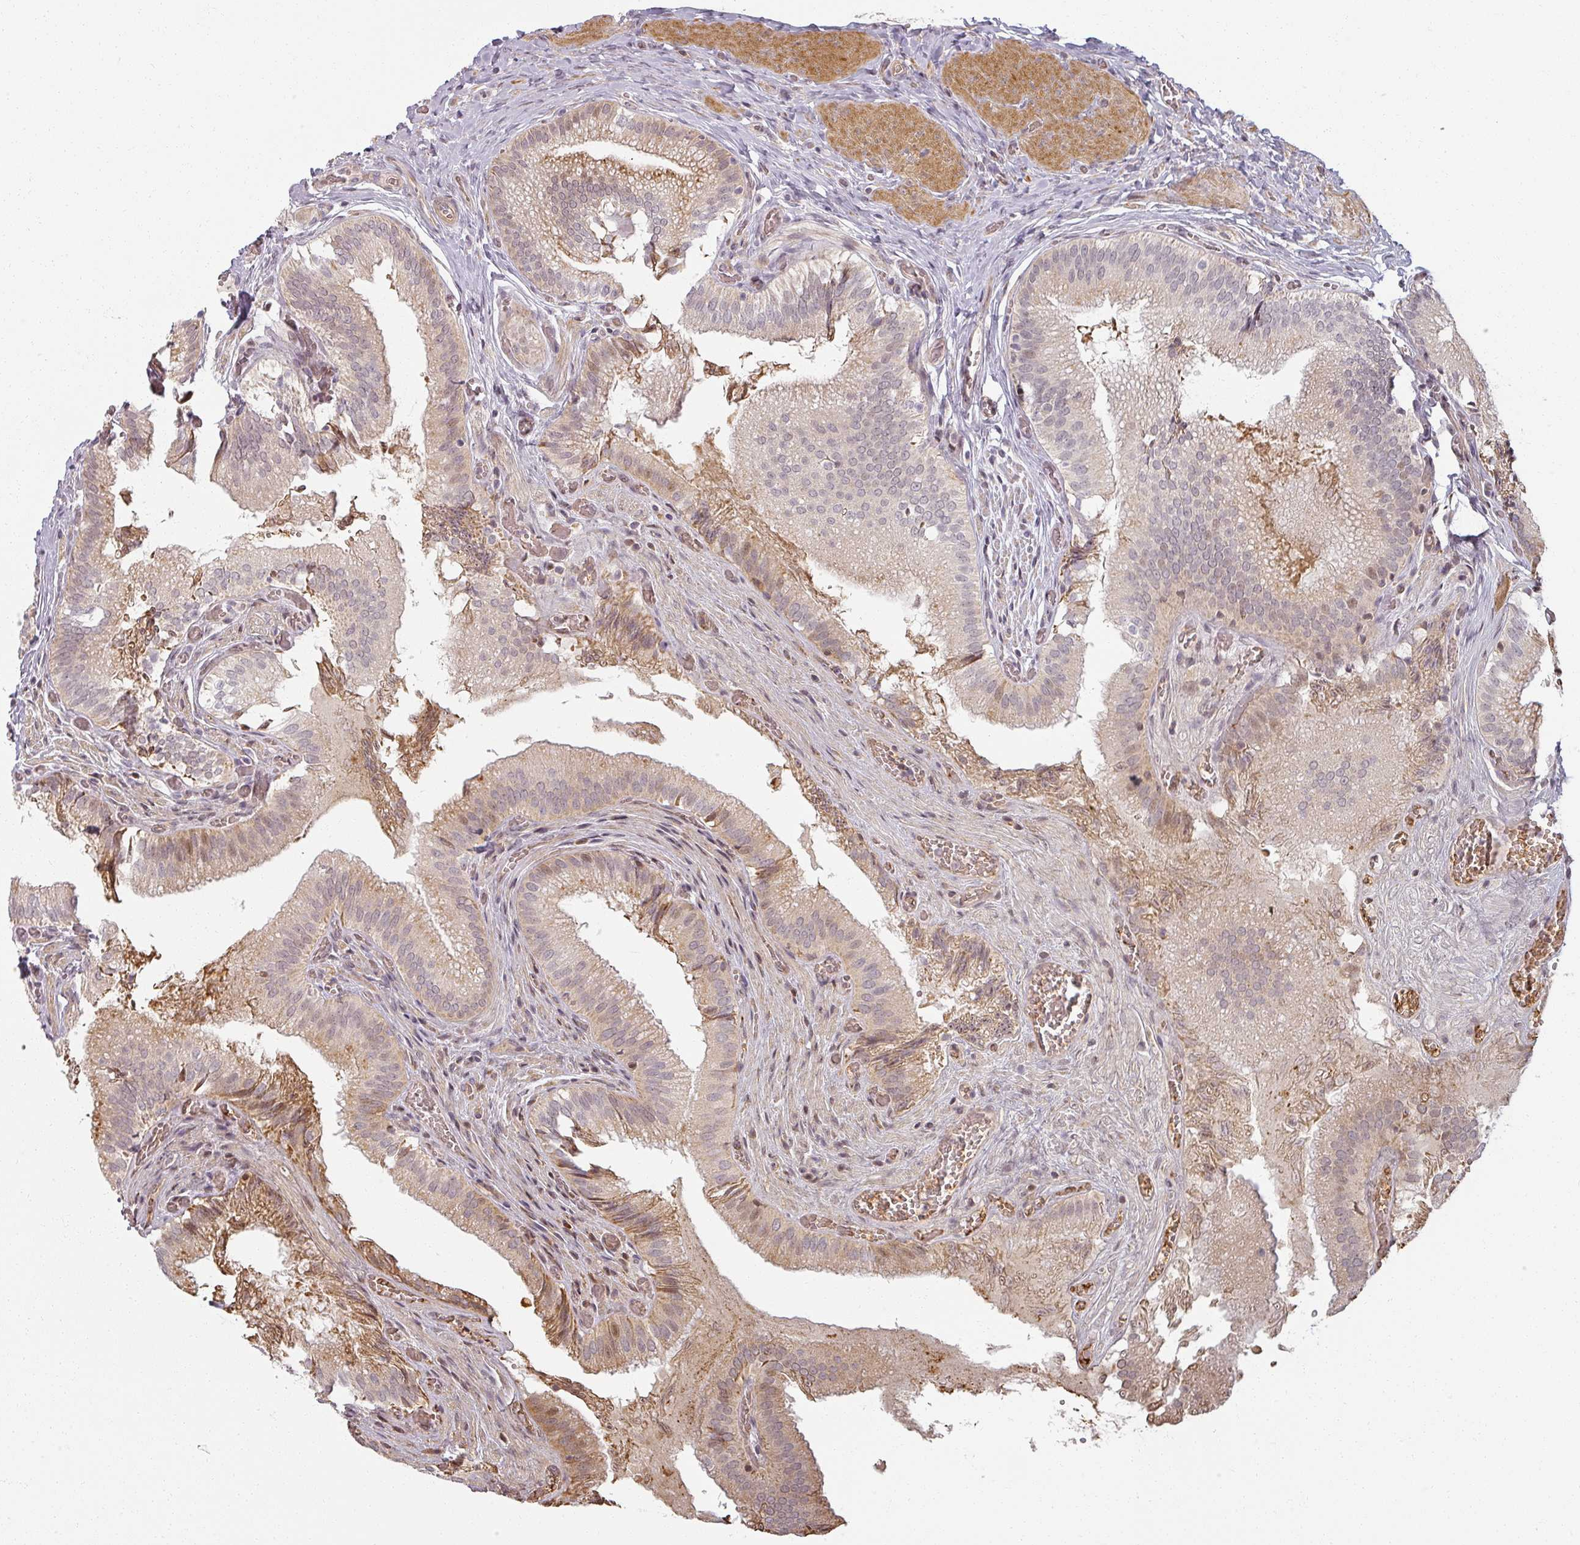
{"staining": {"intensity": "moderate", "quantity": "25%-75%", "location": "cytoplasmic/membranous,nuclear"}, "tissue": "gallbladder", "cell_type": "Glandular cells", "image_type": "normal", "snomed": [{"axis": "morphology", "description": "Normal tissue, NOS"}, {"axis": "topography", "description": "Gallbladder"}, {"axis": "topography", "description": "Peripheral nerve tissue"}], "caption": "Gallbladder stained with IHC demonstrates moderate cytoplasmic/membranous,nuclear positivity in about 25%-75% of glandular cells. The staining is performed using DAB (3,3'-diaminobenzidine) brown chromogen to label protein expression. The nuclei are counter-stained blue using hematoxylin.", "gene": "MED19", "patient": {"sex": "male", "age": 17}}